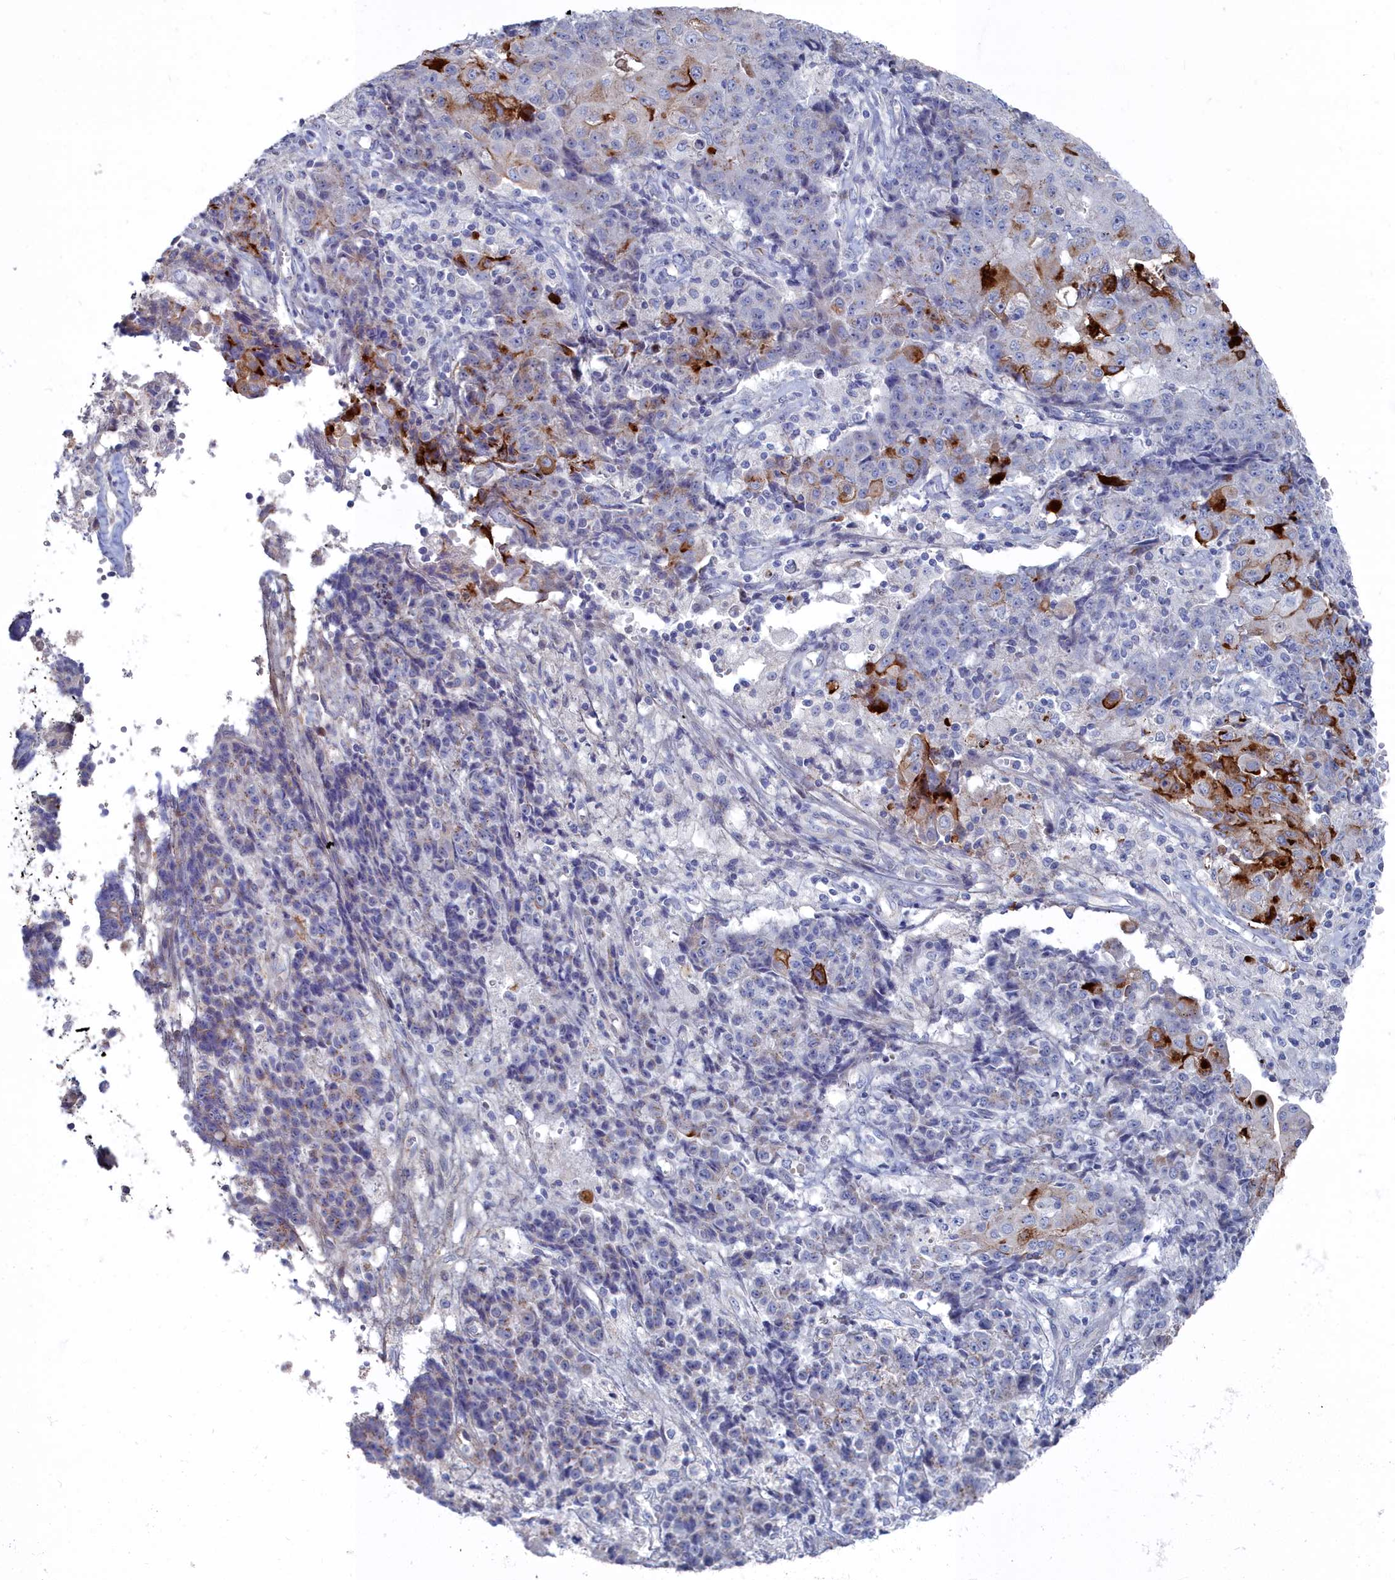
{"staining": {"intensity": "strong", "quantity": "<25%", "location": "cytoplasmic/membranous"}, "tissue": "ovarian cancer", "cell_type": "Tumor cells", "image_type": "cancer", "snomed": [{"axis": "morphology", "description": "Carcinoma, endometroid"}, {"axis": "topography", "description": "Ovary"}], "caption": "This photomicrograph reveals immunohistochemistry (IHC) staining of ovarian endometroid carcinoma, with medium strong cytoplasmic/membranous expression in about <25% of tumor cells.", "gene": "SHISAL2A", "patient": {"sex": "female", "age": 42}}